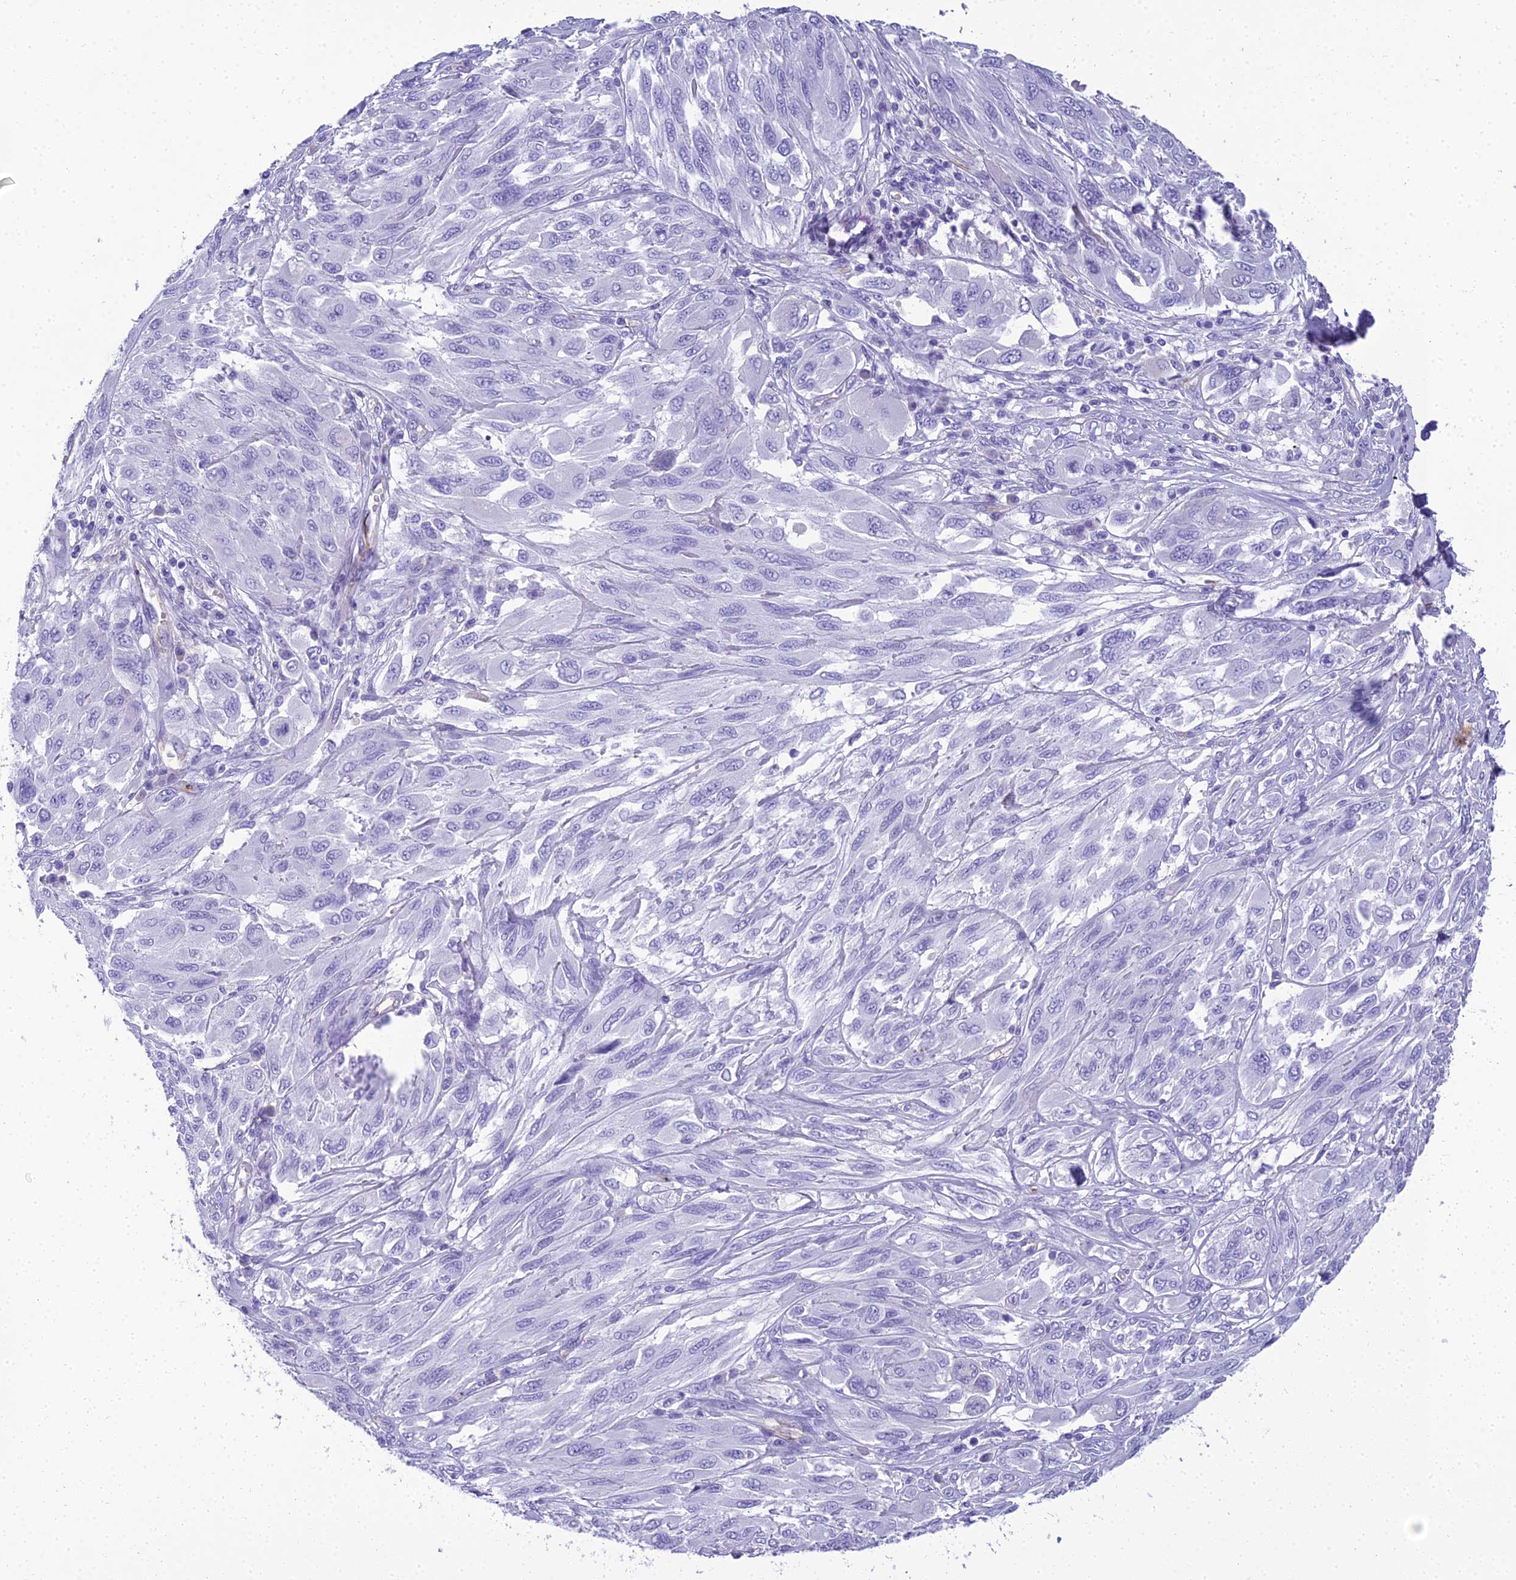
{"staining": {"intensity": "negative", "quantity": "none", "location": "none"}, "tissue": "melanoma", "cell_type": "Tumor cells", "image_type": "cancer", "snomed": [{"axis": "morphology", "description": "Malignant melanoma, NOS"}, {"axis": "topography", "description": "Skin"}], "caption": "An immunohistochemistry (IHC) image of malignant melanoma is shown. There is no staining in tumor cells of malignant melanoma. Nuclei are stained in blue.", "gene": "NINJ1", "patient": {"sex": "female", "age": 91}}